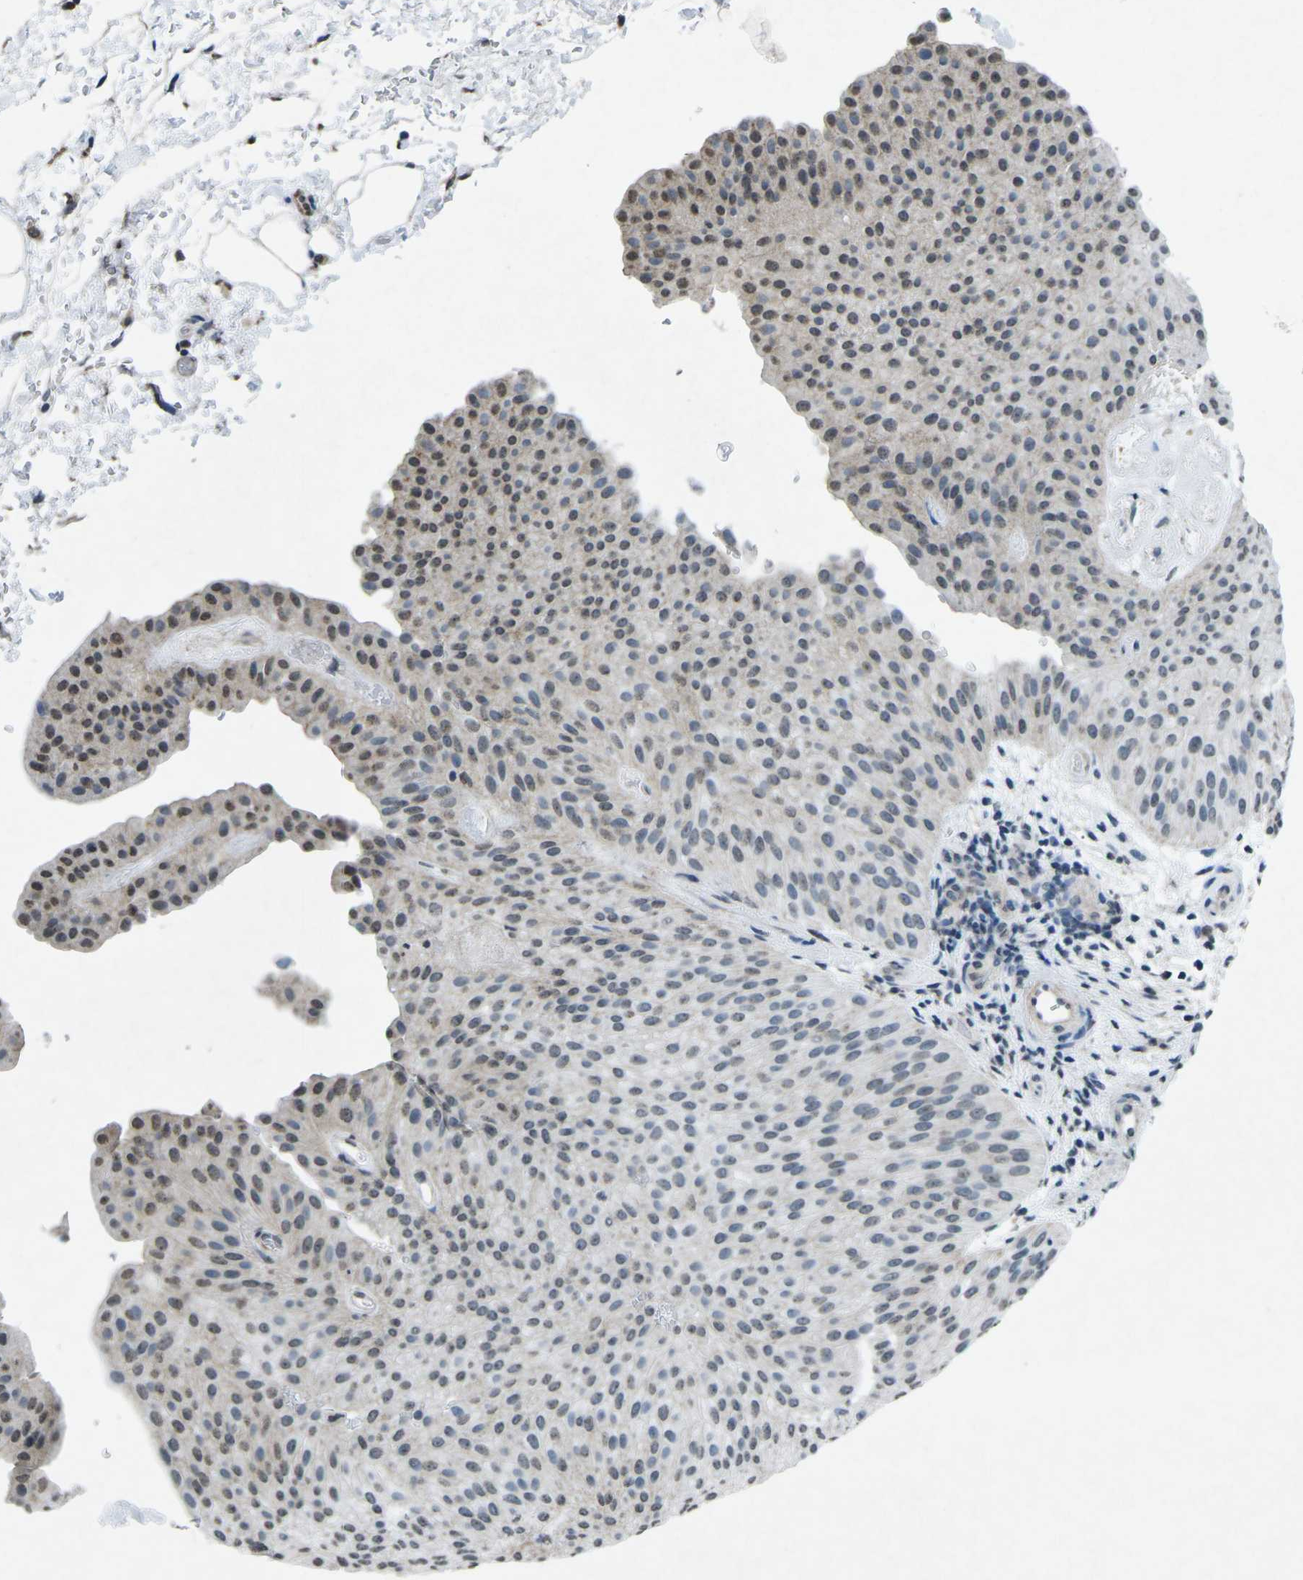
{"staining": {"intensity": "moderate", "quantity": ">75%", "location": "nuclear"}, "tissue": "urothelial cancer", "cell_type": "Tumor cells", "image_type": "cancer", "snomed": [{"axis": "morphology", "description": "Urothelial carcinoma, Low grade"}, {"axis": "topography", "description": "Urinary bladder"}], "caption": "Immunohistochemistry micrograph of urothelial cancer stained for a protein (brown), which displays medium levels of moderate nuclear expression in approximately >75% of tumor cells.", "gene": "TFR2", "patient": {"sex": "female", "age": 60}}